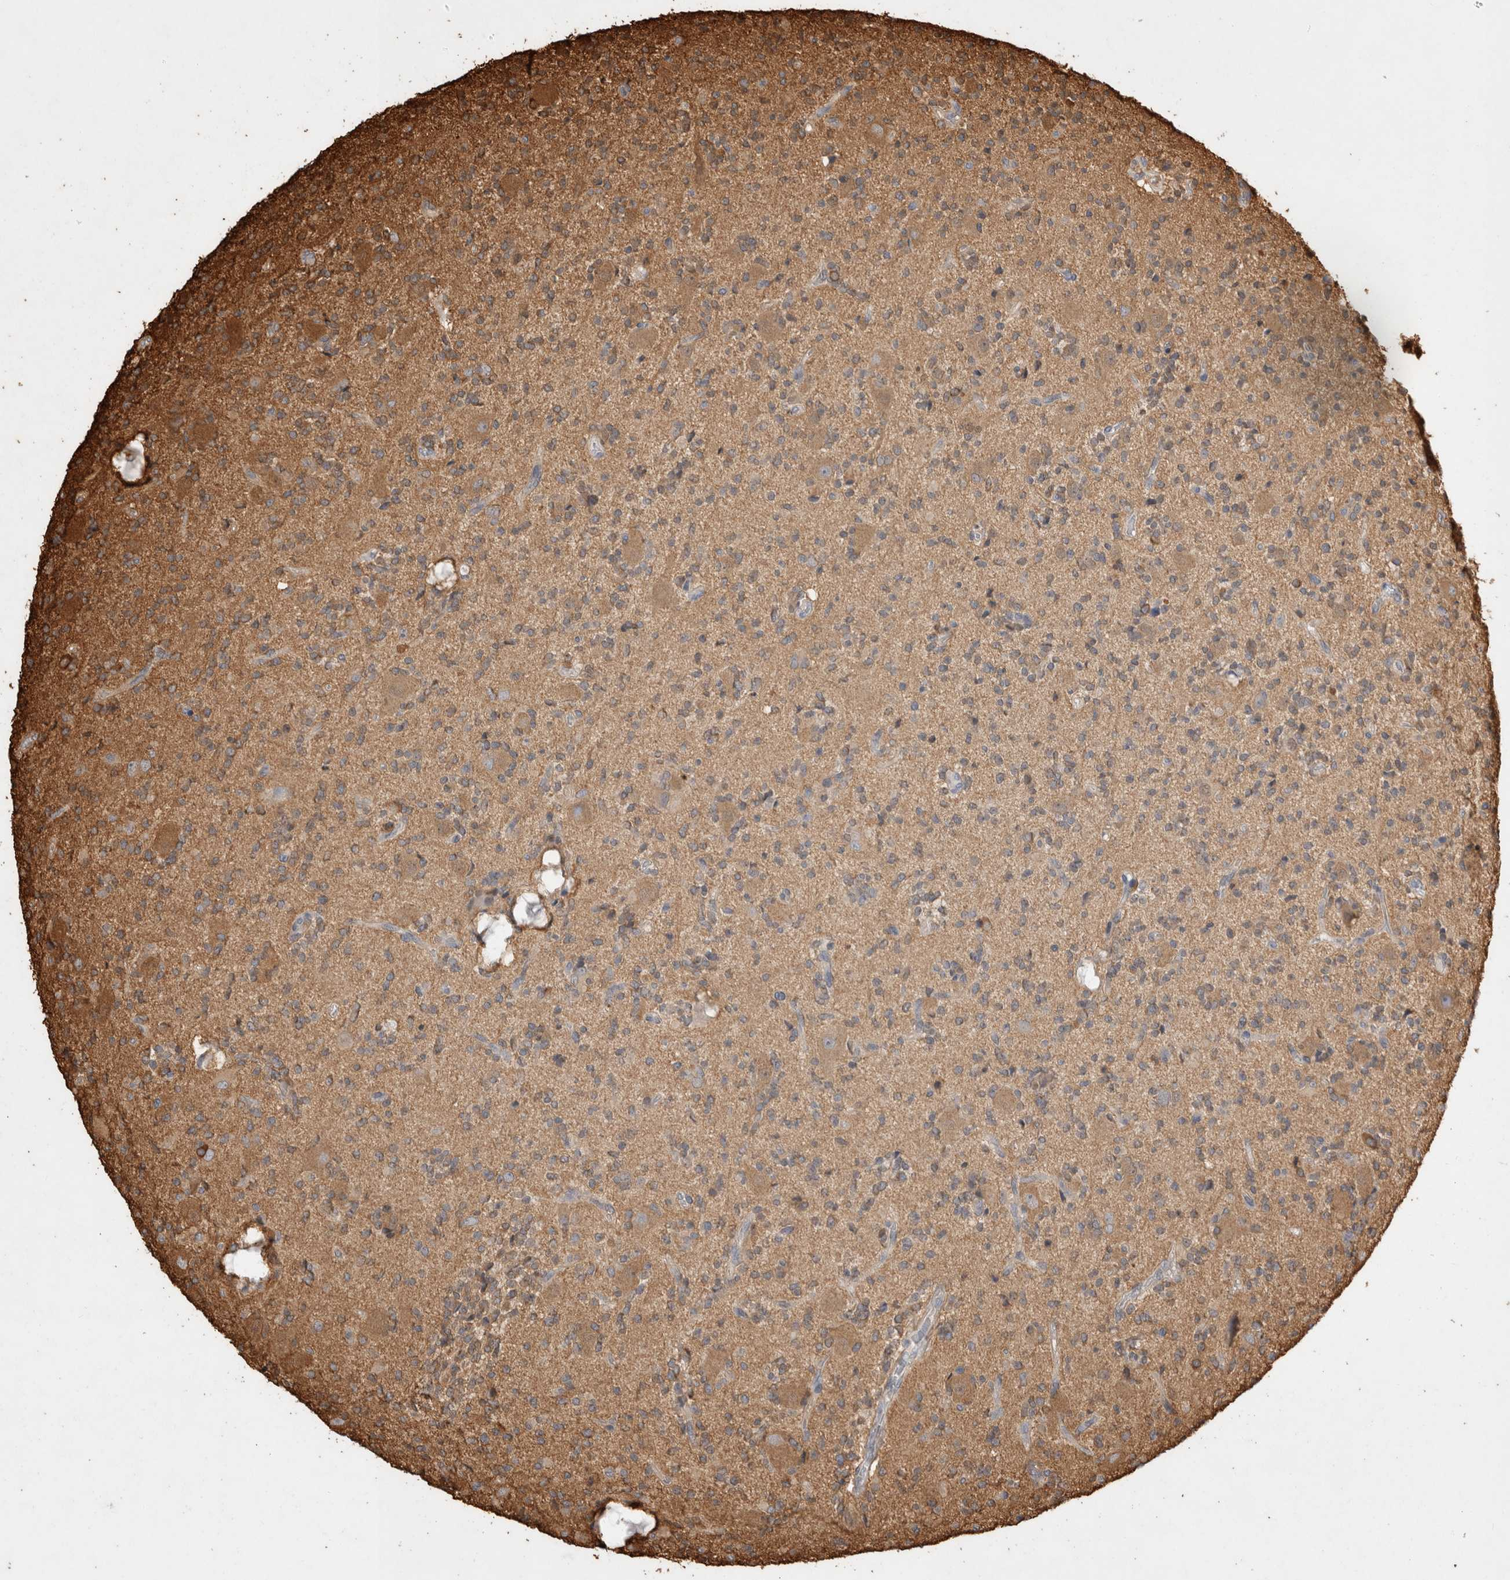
{"staining": {"intensity": "moderate", "quantity": "<25%", "location": "cytoplasmic/membranous"}, "tissue": "glioma", "cell_type": "Tumor cells", "image_type": "cancer", "snomed": [{"axis": "morphology", "description": "Glioma, malignant, High grade"}, {"axis": "topography", "description": "Brain"}], "caption": "Immunohistochemical staining of glioma exhibits moderate cytoplasmic/membranous protein expression in about <25% of tumor cells. Nuclei are stained in blue.", "gene": "ZNF397", "patient": {"sex": "male", "age": 34}}